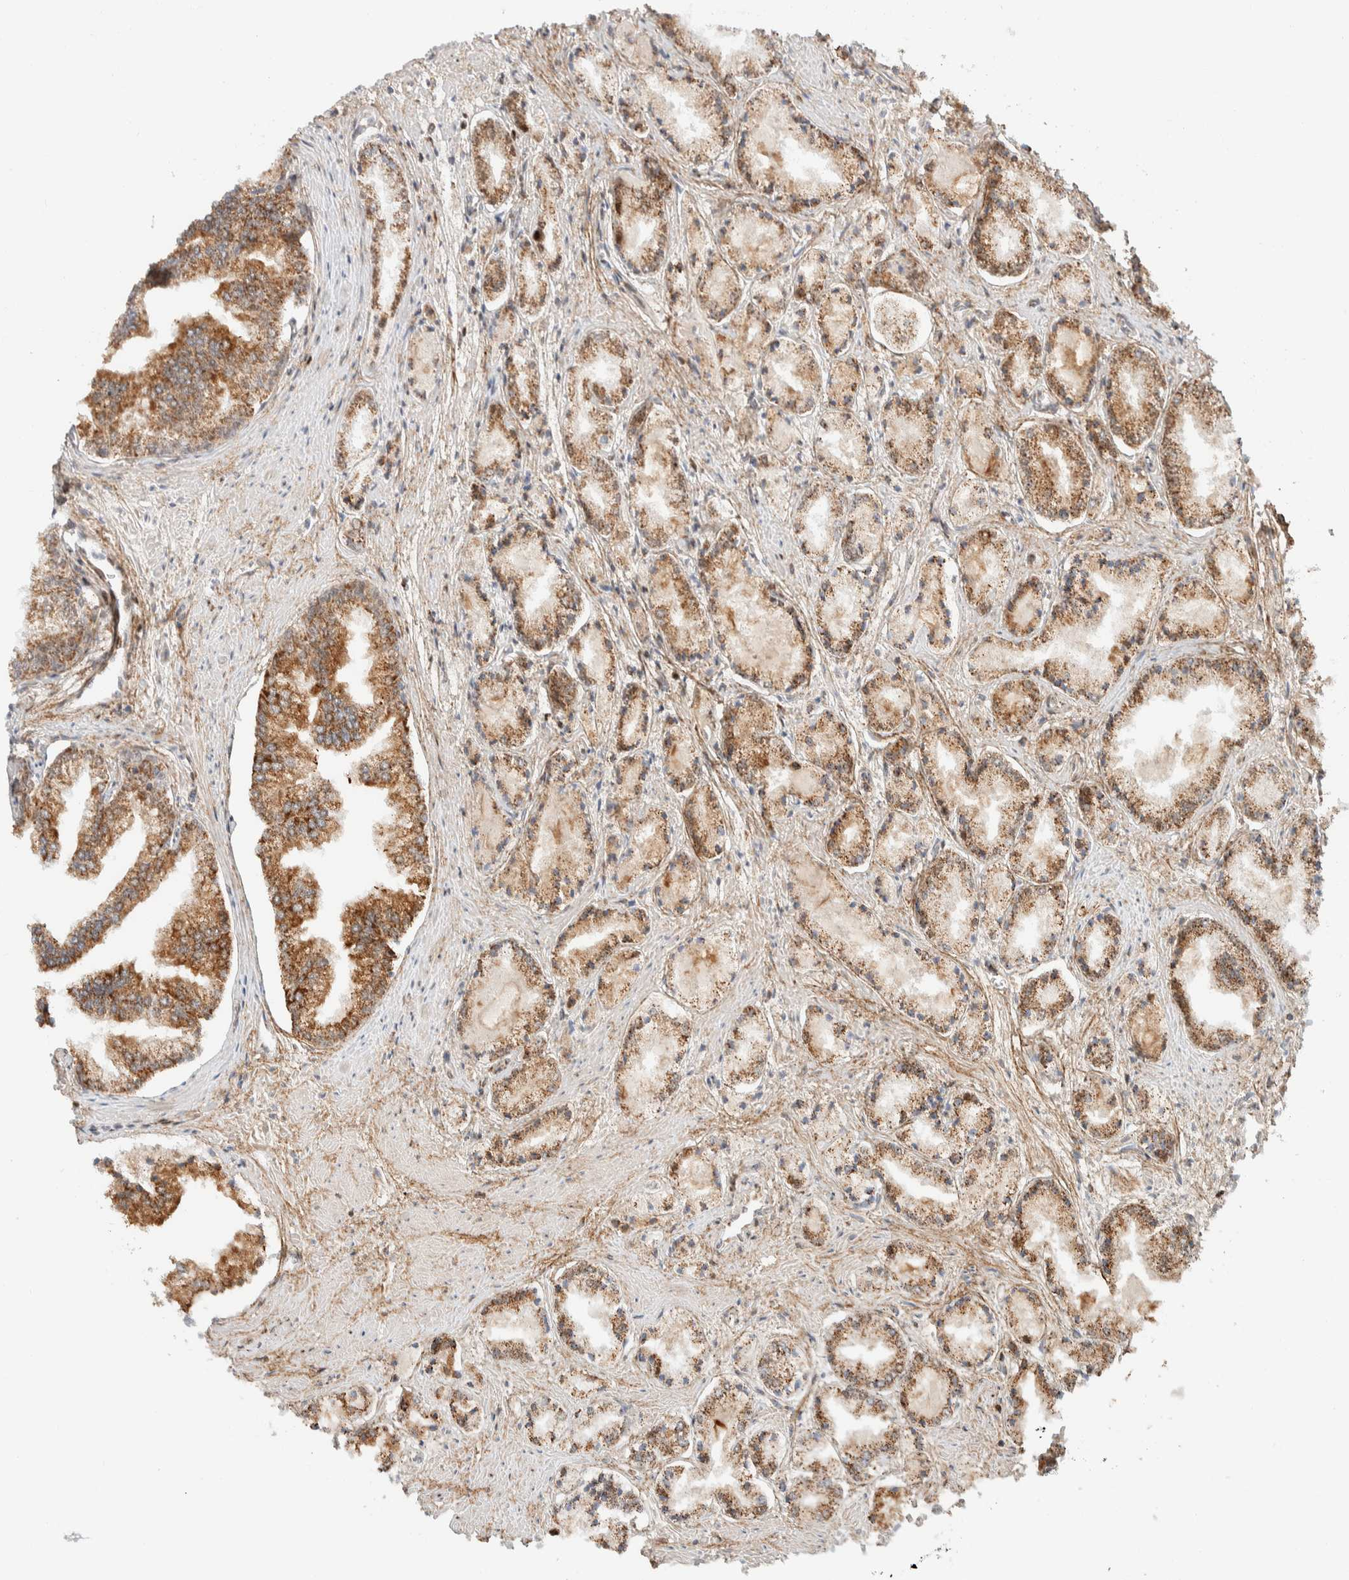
{"staining": {"intensity": "moderate", "quantity": ">75%", "location": "cytoplasmic/membranous"}, "tissue": "prostate cancer", "cell_type": "Tumor cells", "image_type": "cancer", "snomed": [{"axis": "morphology", "description": "Adenocarcinoma, Low grade"}, {"axis": "topography", "description": "Prostate"}], "caption": "Human prostate cancer stained with a brown dye exhibits moderate cytoplasmic/membranous positive expression in about >75% of tumor cells.", "gene": "TSPAN32", "patient": {"sex": "male", "age": 52}}